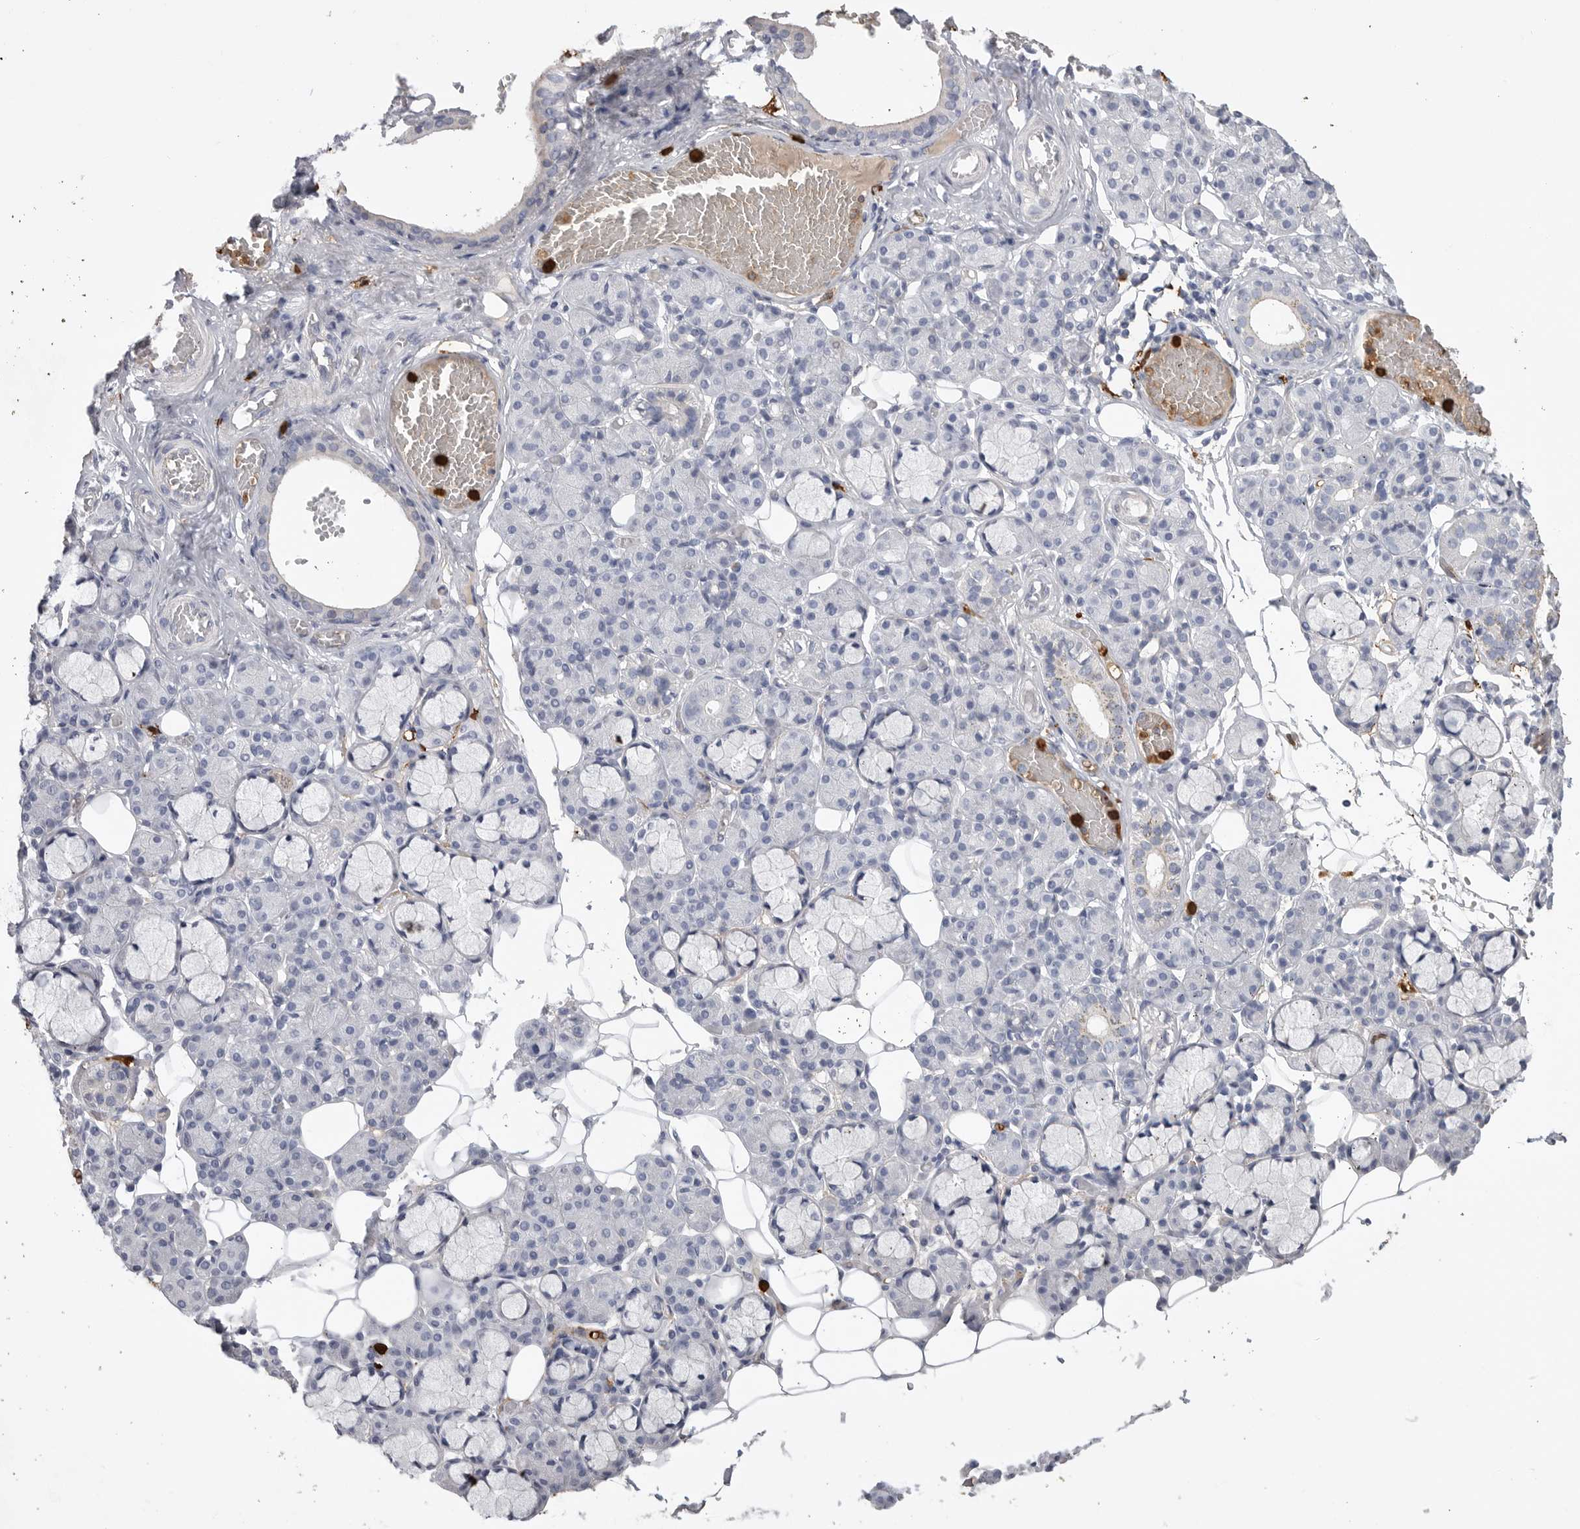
{"staining": {"intensity": "negative", "quantity": "none", "location": "none"}, "tissue": "salivary gland", "cell_type": "Glandular cells", "image_type": "normal", "snomed": [{"axis": "morphology", "description": "Normal tissue, NOS"}, {"axis": "topography", "description": "Salivary gland"}], "caption": "High power microscopy micrograph of an IHC photomicrograph of normal salivary gland, revealing no significant staining in glandular cells.", "gene": "CYB561D1", "patient": {"sex": "male", "age": 63}}